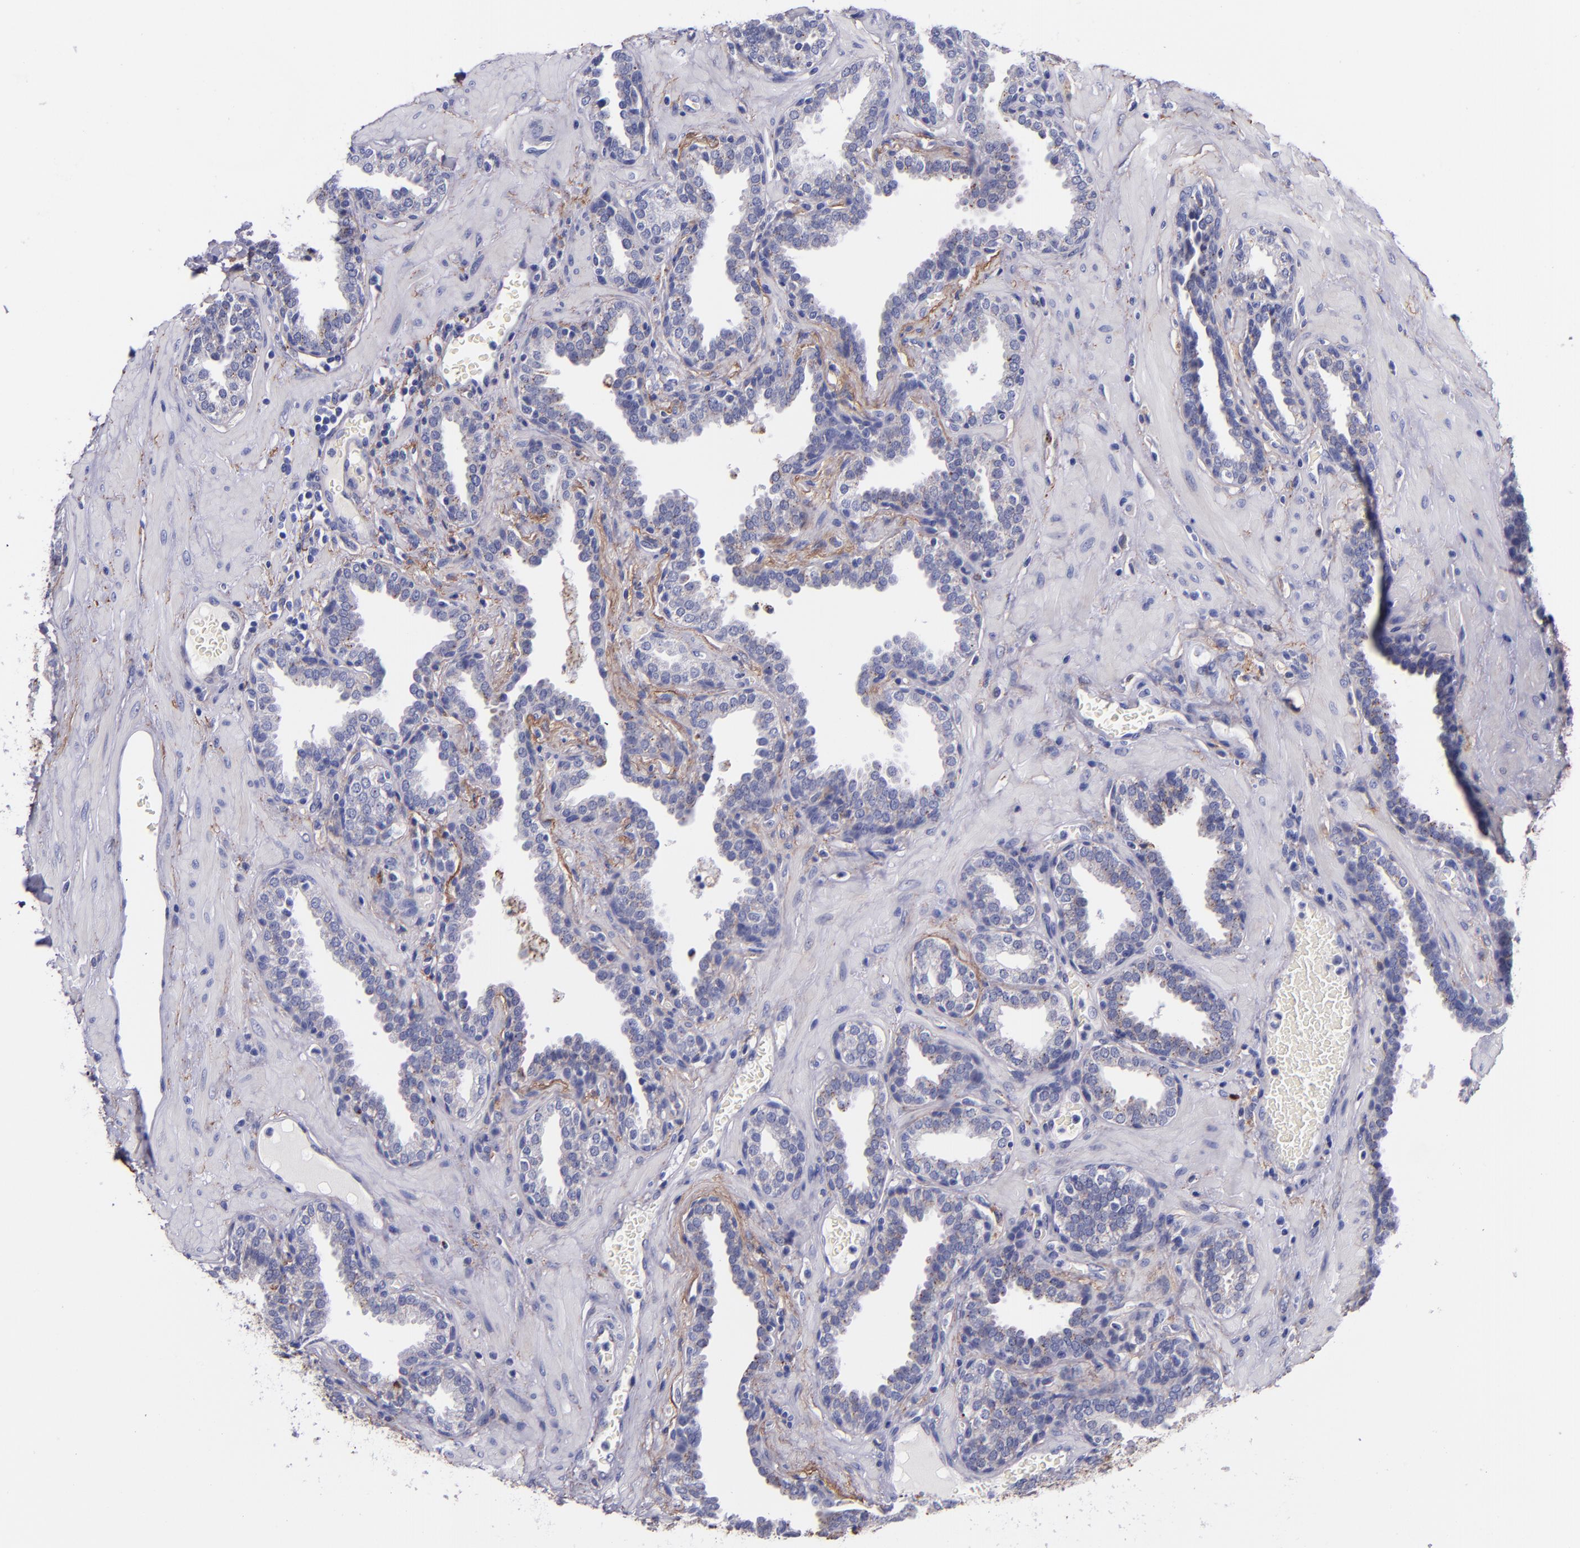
{"staining": {"intensity": "negative", "quantity": "none", "location": "none"}, "tissue": "prostate", "cell_type": "Glandular cells", "image_type": "normal", "snomed": [{"axis": "morphology", "description": "Normal tissue, NOS"}, {"axis": "topography", "description": "Prostate"}], "caption": "High power microscopy micrograph of an immunohistochemistry histopathology image of unremarkable prostate, revealing no significant positivity in glandular cells. (DAB (3,3'-diaminobenzidine) immunohistochemistry visualized using brightfield microscopy, high magnification).", "gene": "IVL", "patient": {"sex": "male", "age": 51}}